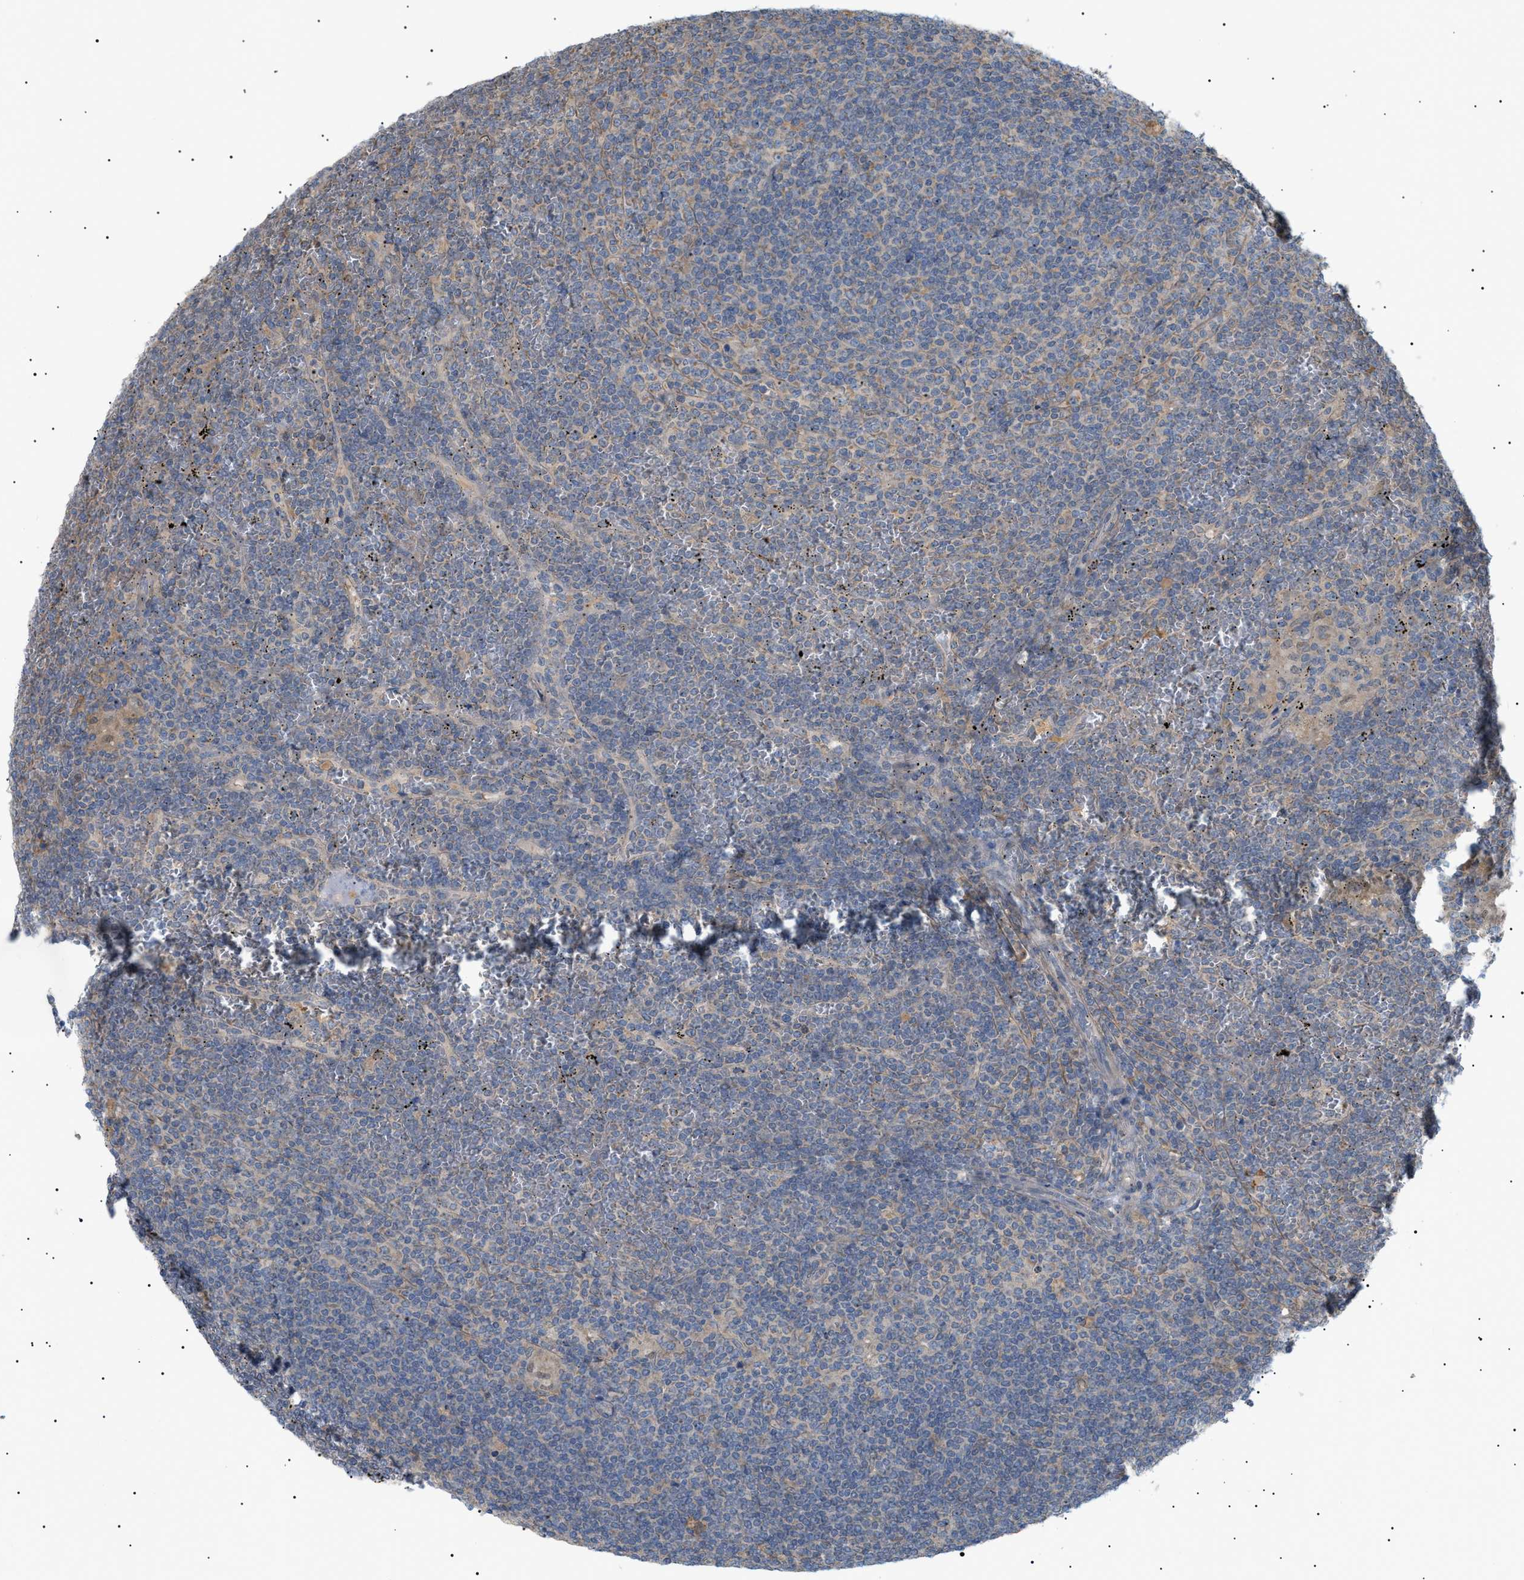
{"staining": {"intensity": "negative", "quantity": "none", "location": "none"}, "tissue": "lymphoma", "cell_type": "Tumor cells", "image_type": "cancer", "snomed": [{"axis": "morphology", "description": "Malignant lymphoma, non-Hodgkin's type, Low grade"}, {"axis": "topography", "description": "Spleen"}], "caption": "High magnification brightfield microscopy of lymphoma stained with DAB (3,3'-diaminobenzidine) (brown) and counterstained with hematoxylin (blue): tumor cells show no significant expression.", "gene": "IRS2", "patient": {"sex": "female", "age": 19}}